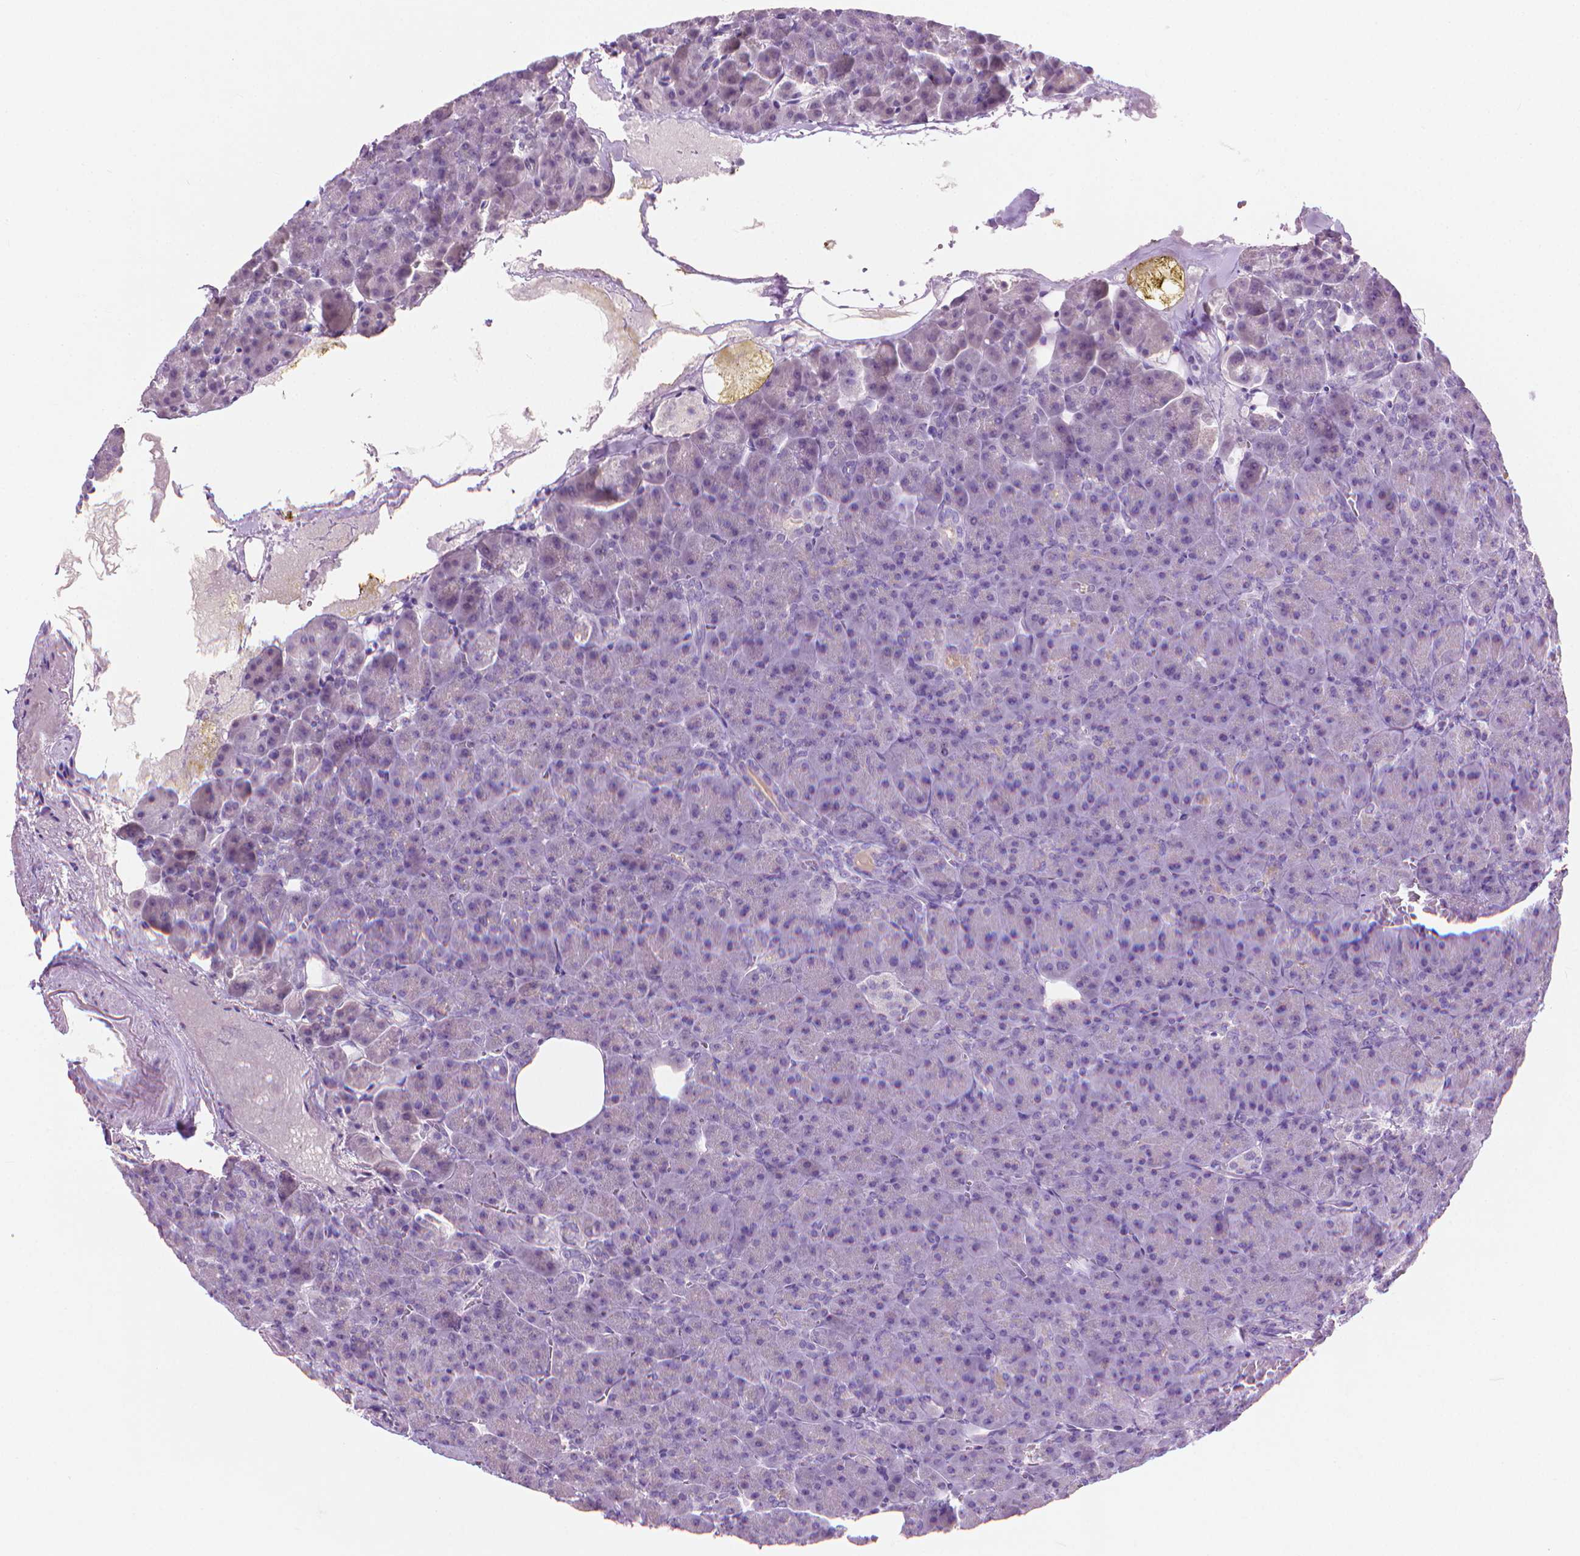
{"staining": {"intensity": "negative", "quantity": "none", "location": "none"}, "tissue": "pancreas", "cell_type": "Exocrine glandular cells", "image_type": "normal", "snomed": [{"axis": "morphology", "description": "Normal tissue, NOS"}, {"axis": "topography", "description": "Pancreas"}], "caption": "Benign pancreas was stained to show a protein in brown. There is no significant positivity in exocrine glandular cells. The staining was performed using DAB to visualize the protein expression in brown, while the nuclei were stained in blue with hematoxylin (Magnification: 20x).", "gene": "KRT73", "patient": {"sex": "female", "age": 74}}